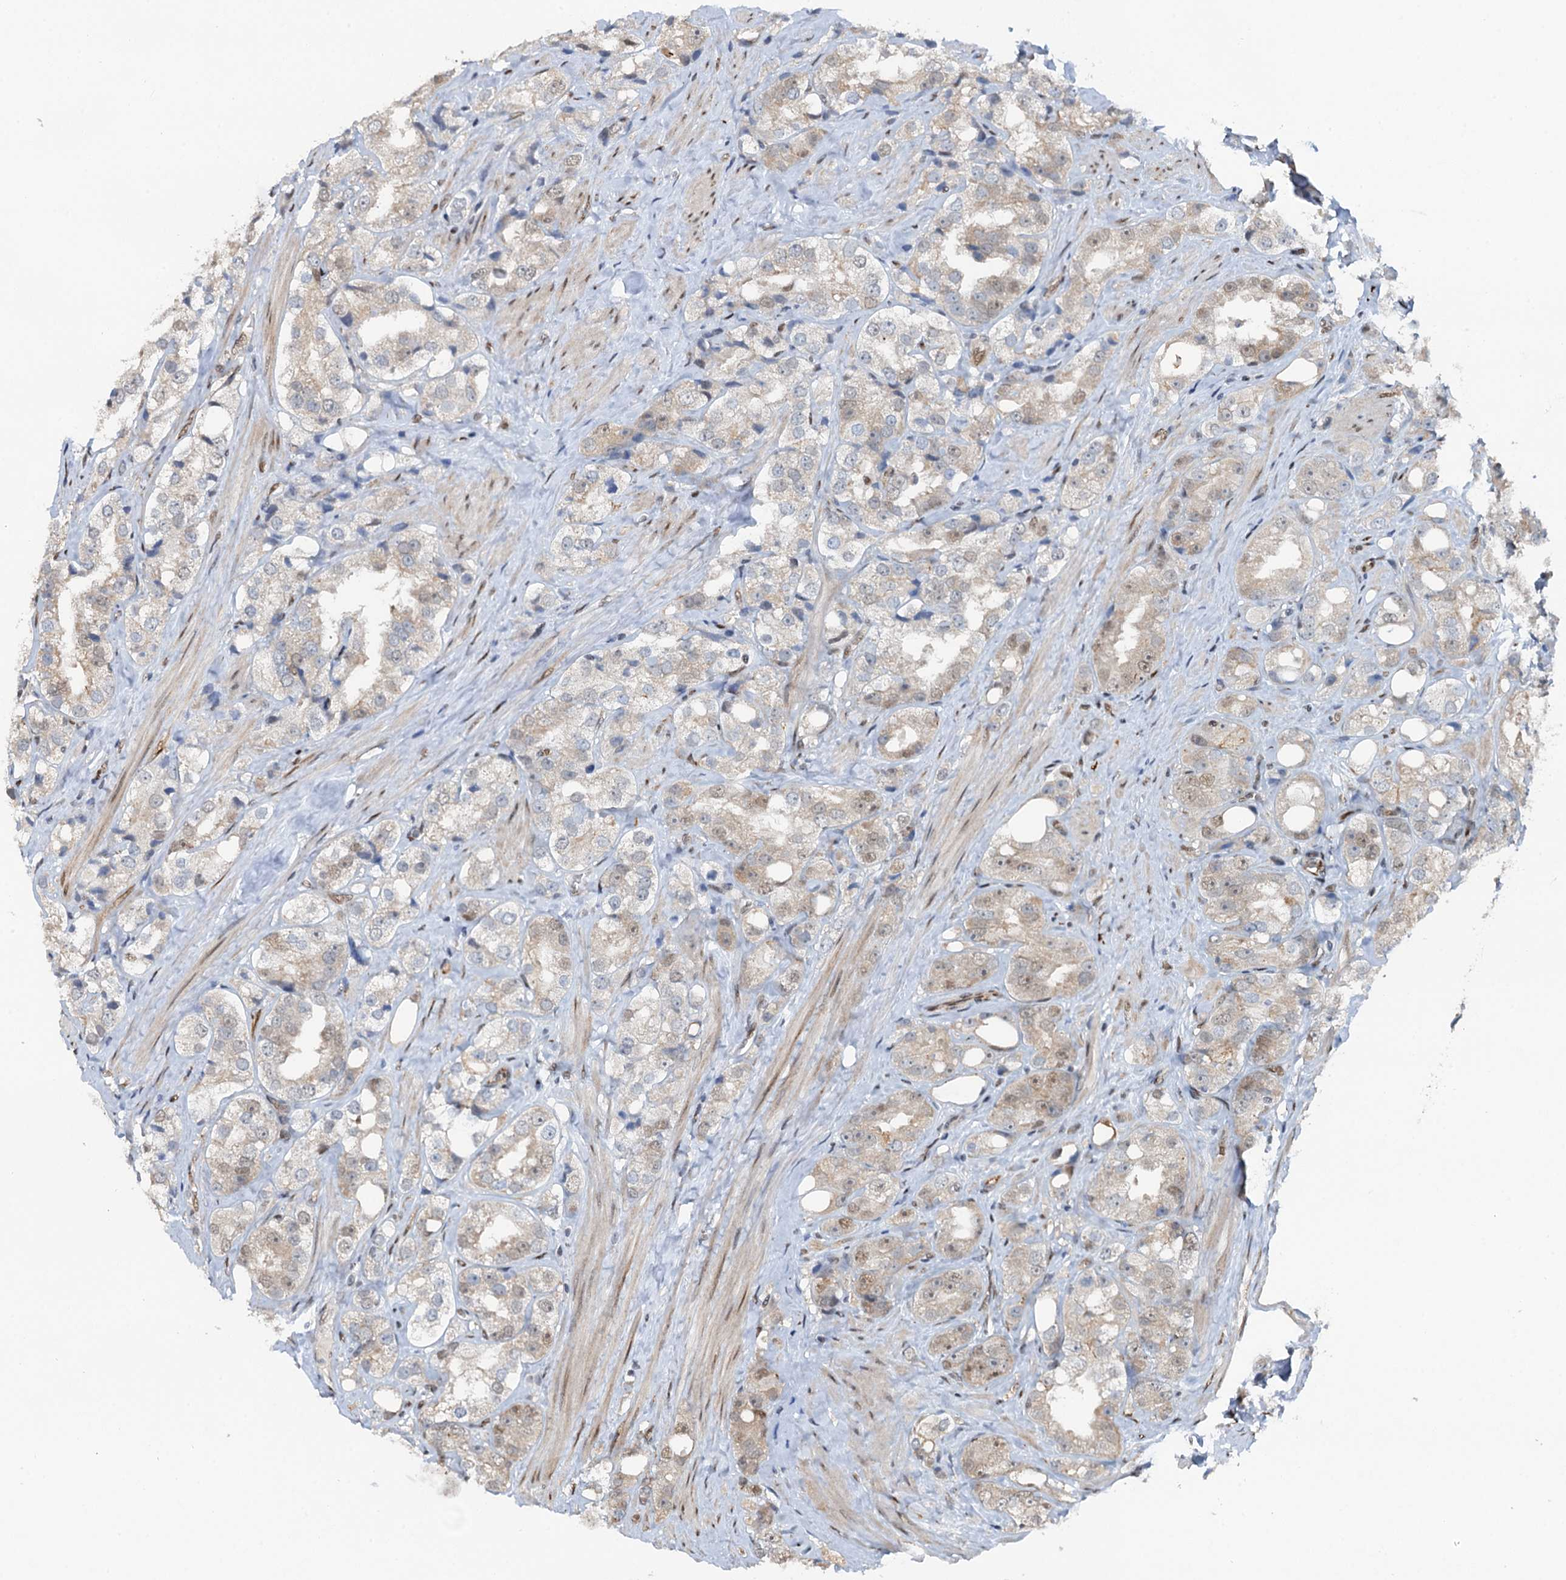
{"staining": {"intensity": "weak", "quantity": "25%-75%", "location": "cytoplasmic/membranous,nuclear"}, "tissue": "prostate cancer", "cell_type": "Tumor cells", "image_type": "cancer", "snomed": [{"axis": "morphology", "description": "Adenocarcinoma, NOS"}, {"axis": "topography", "description": "Prostate"}], "caption": "A high-resolution image shows IHC staining of prostate adenocarcinoma, which demonstrates weak cytoplasmic/membranous and nuclear positivity in about 25%-75% of tumor cells.", "gene": "CFDP1", "patient": {"sex": "male", "age": 79}}